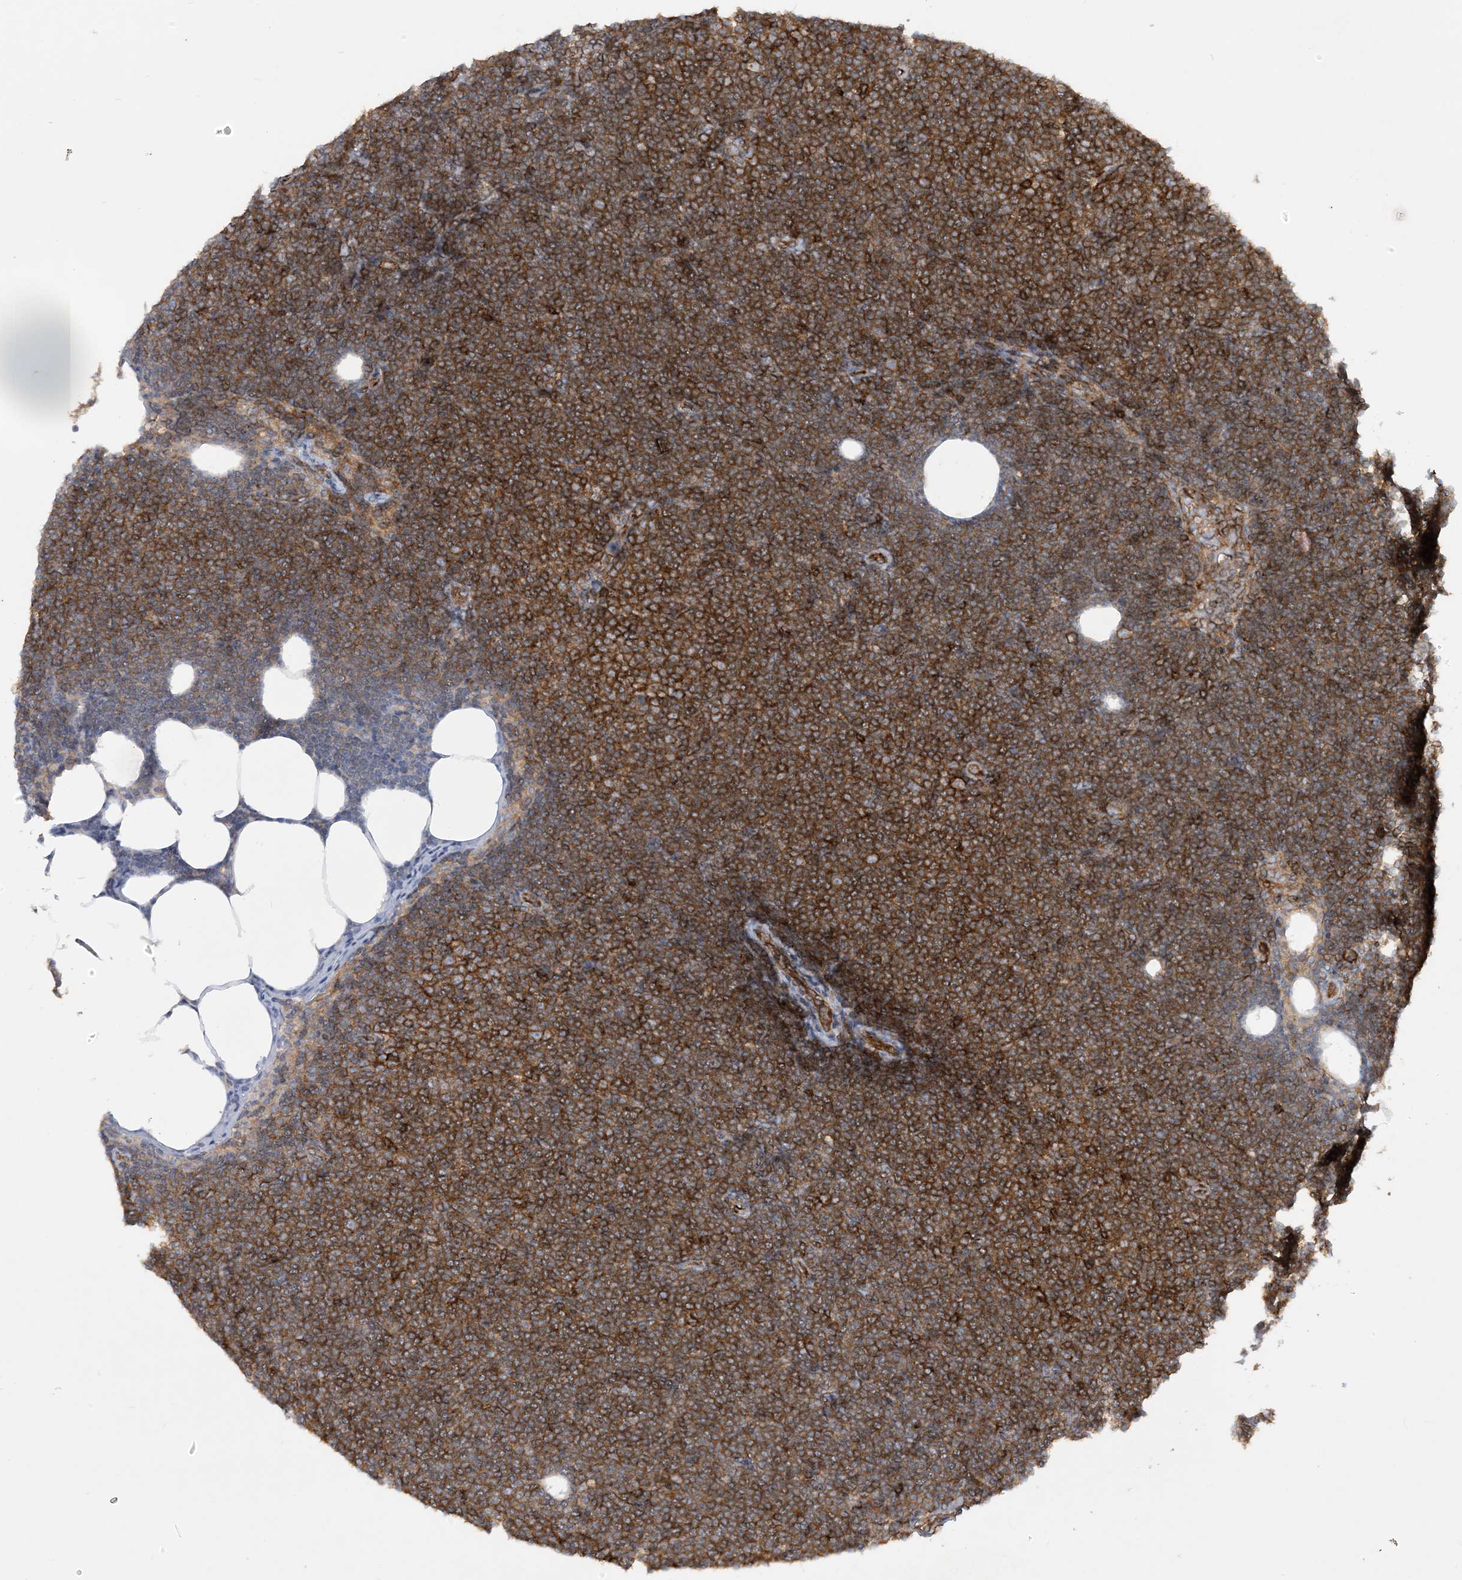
{"staining": {"intensity": "strong", "quantity": ">75%", "location": "cytoplasmic/membranous"}, "tissue": "lymphoma", "cell_type": "Tumor cells", "image_type": "cancer", "snomed": [{"axis": "morphology", "description": "Malignant lymphoma, non-Hodgkin's type, Low grade"}, {"axis": "topography", "description": "Lymph node"}], "caption": "DAB immunohistochemical staining of human low-grade malignant lymphoma, non-Hodgkin's type shows strong cytoplasmic/membranous protein expression in about >75% of tumor cells. (Stains: DAB in brown, nuclei in blue, Microscopy: brightfield microscopy at high magnification).", "gene": "HLA-E", "patient": {"sex": "female", "age": 53}}